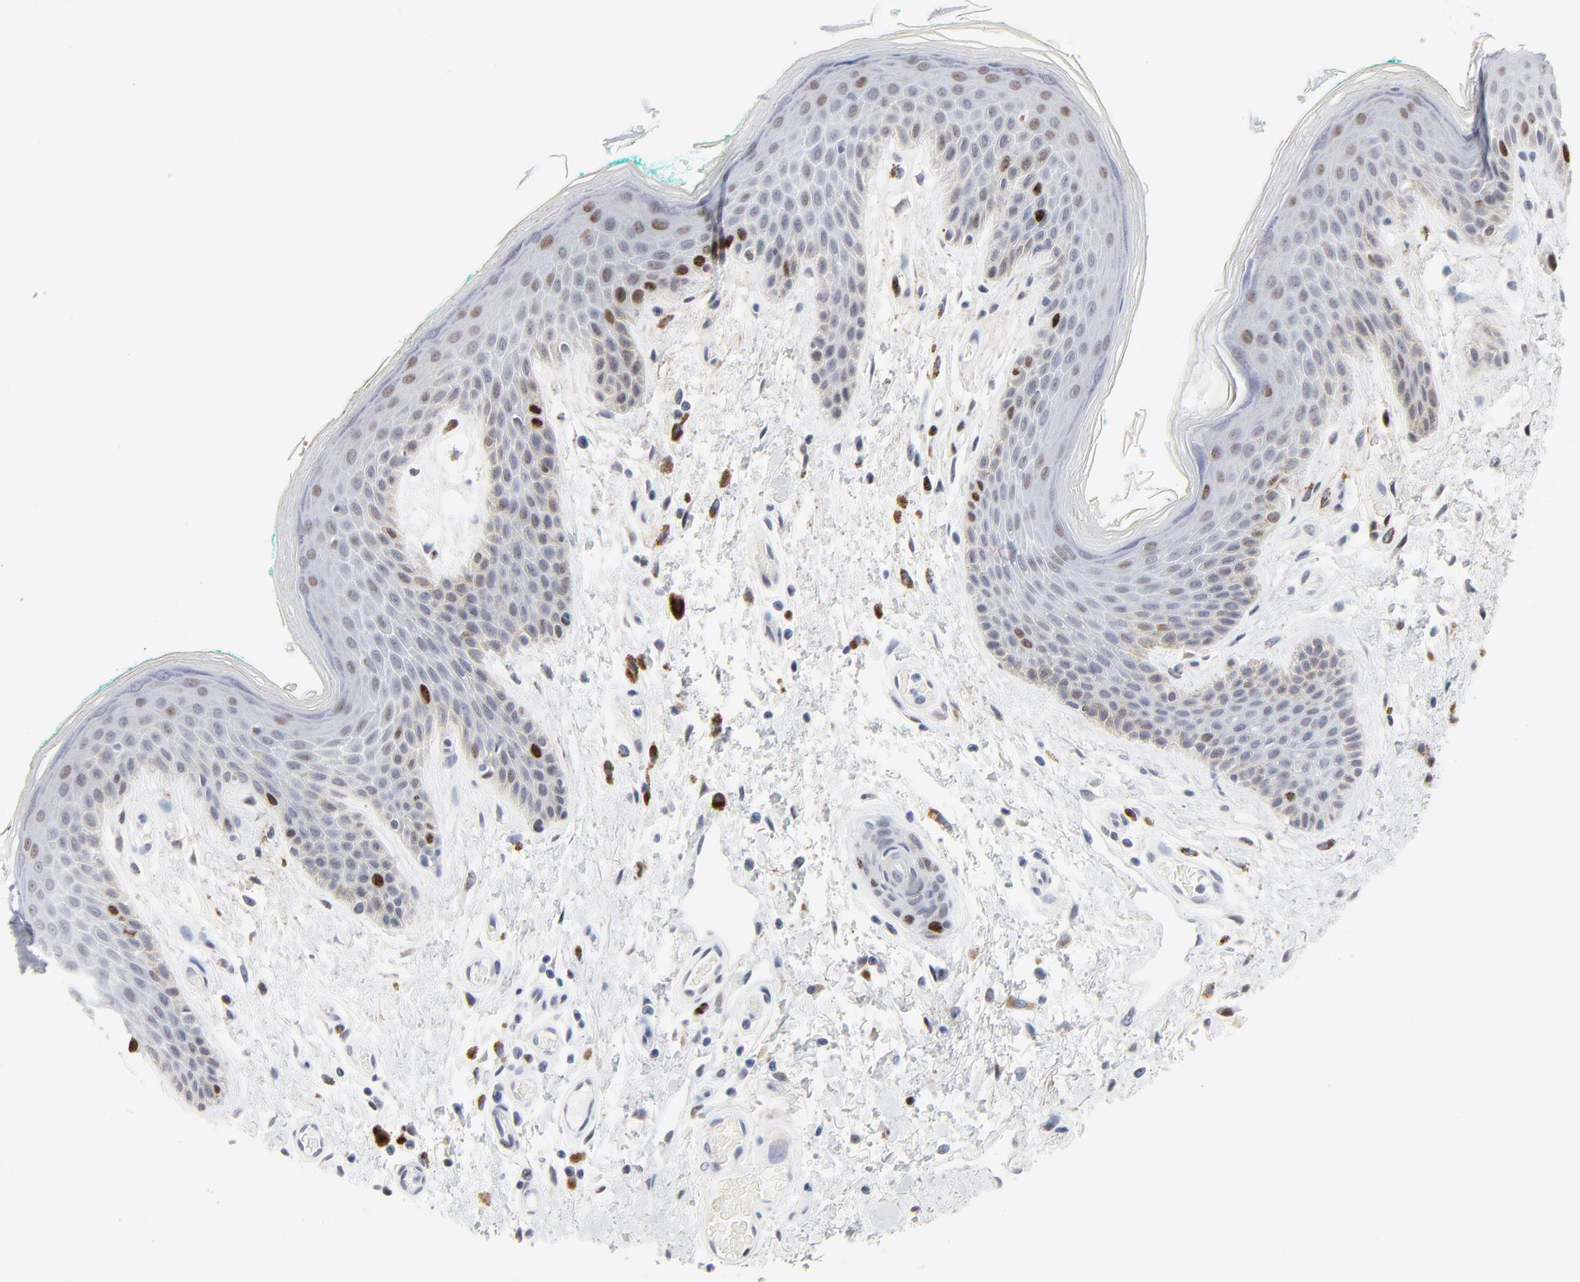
{"staining": {"intensity": "moderate", "quantity": "<25%", "location": "nuclear"}, "tissue": "skin", "cell_type": "Epidermal cells", "image_type": "normal", "snomed": [{"axis": "morphology", "description": "Normal tissue, NOS"}, {"axis": "topography", "description": "Anal"}], "caption": "High-magnification brightfield microscopy of benign skin stained with DAB (3,3'-diaminobenzidine) (brown) and counterstained with hematoxylin (blue). epidermal cells exhibit moderate nuclear expression is appreciated in about<25% of cells.", "gene": "ZNF589", "patient": {"sex": "male", "age": 74}}